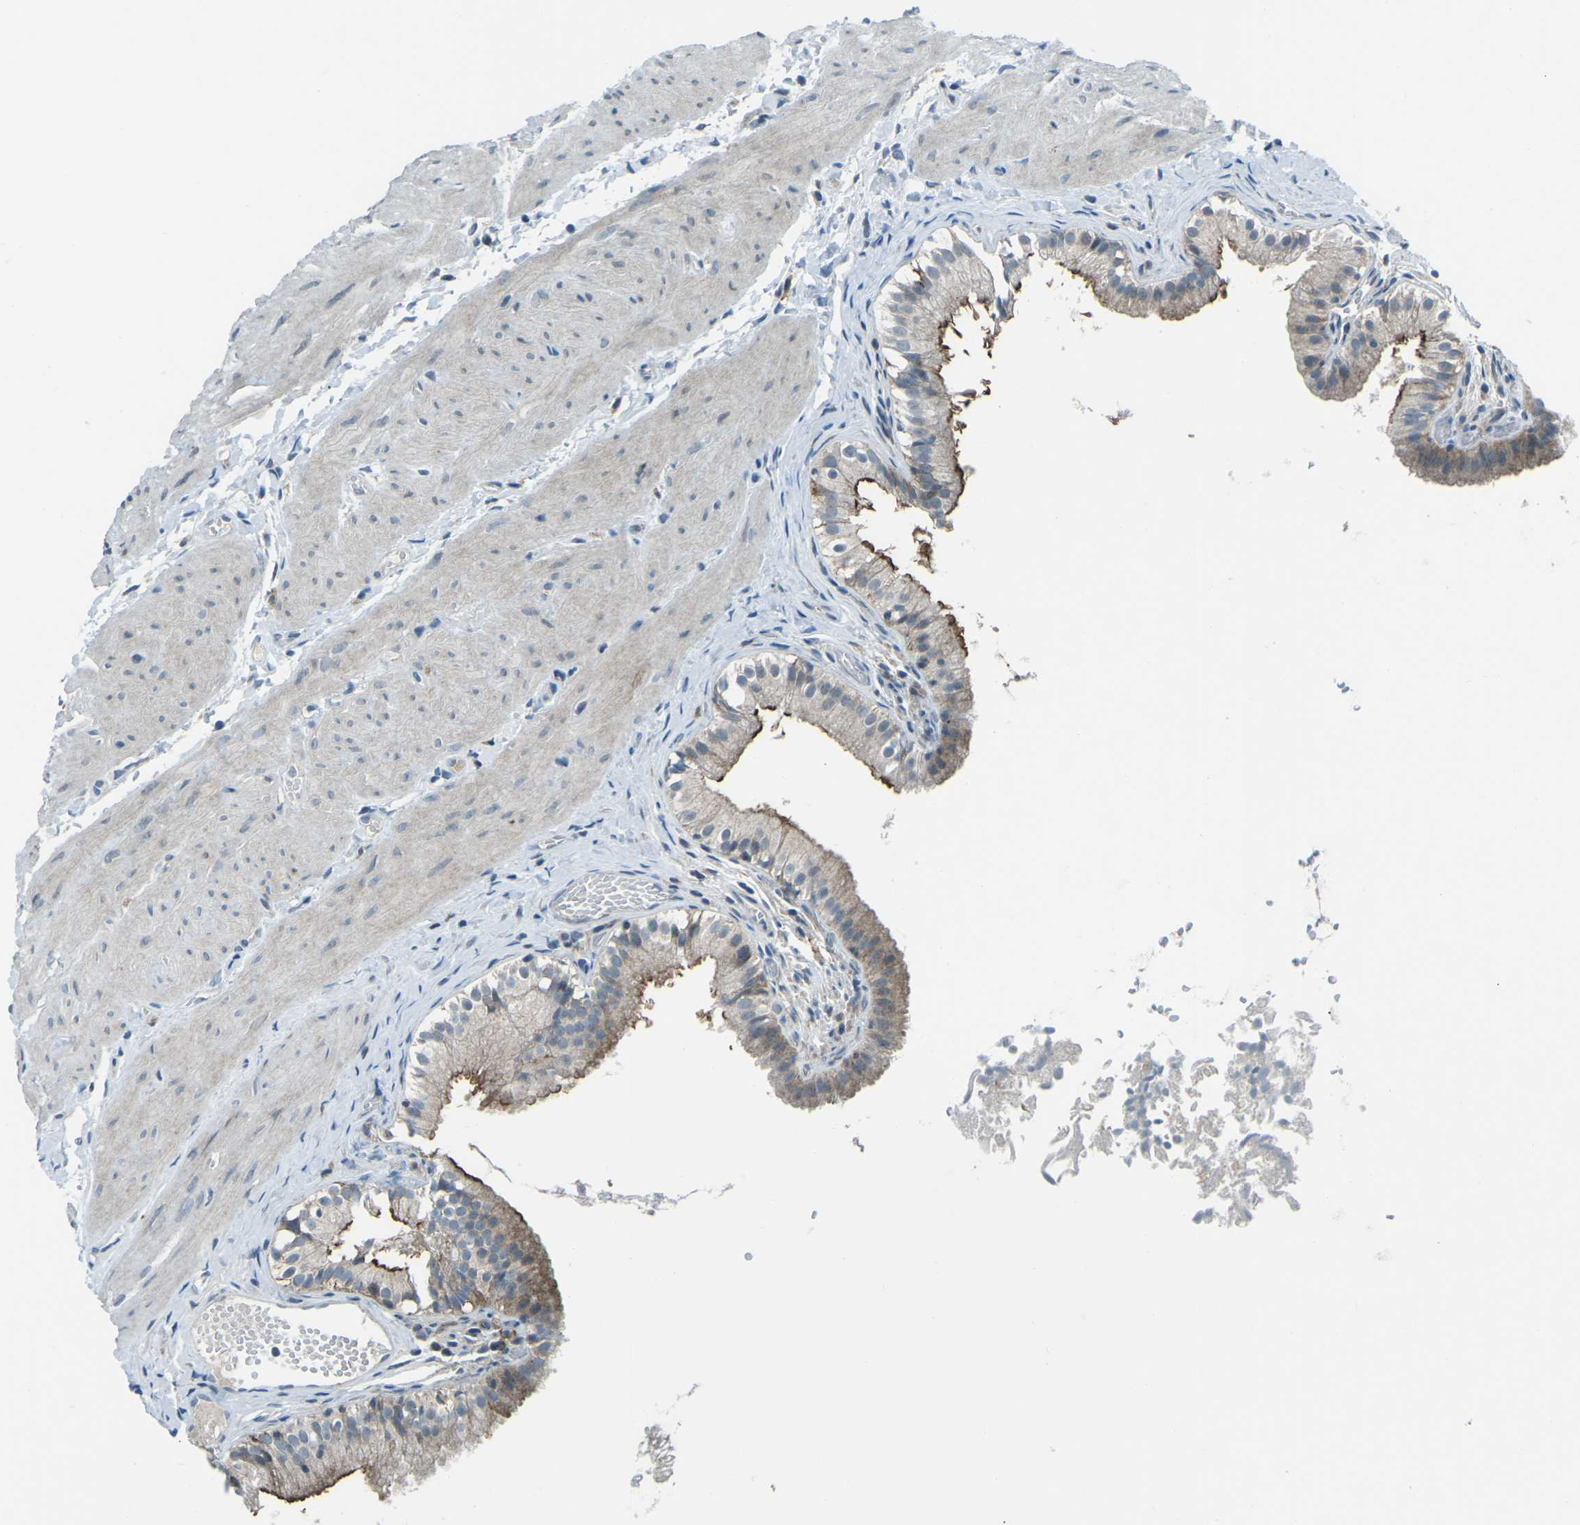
{"staining": {"intensity": "strong", "quantity": "25%-75%", "location": "cytoplasmic/membranous"}, "tissue": "gallbladder", "cell_type": "Glandular cells", "image_type": "normal", "snomed": [{"axis": "morphology", "description": "Normal tissue, NOS"}, {"axis": "topography", "description": "Gallbladder"}], "caption": "Approximately 25%-75% of glandular cells in unremarkable human gallbladder reveal strong cytoplasmic/membranous protein expression as visualized by brown immunohistochemical staining.", "gene": "PRKCA", "patient": {"sex": "female", "age": 26}}